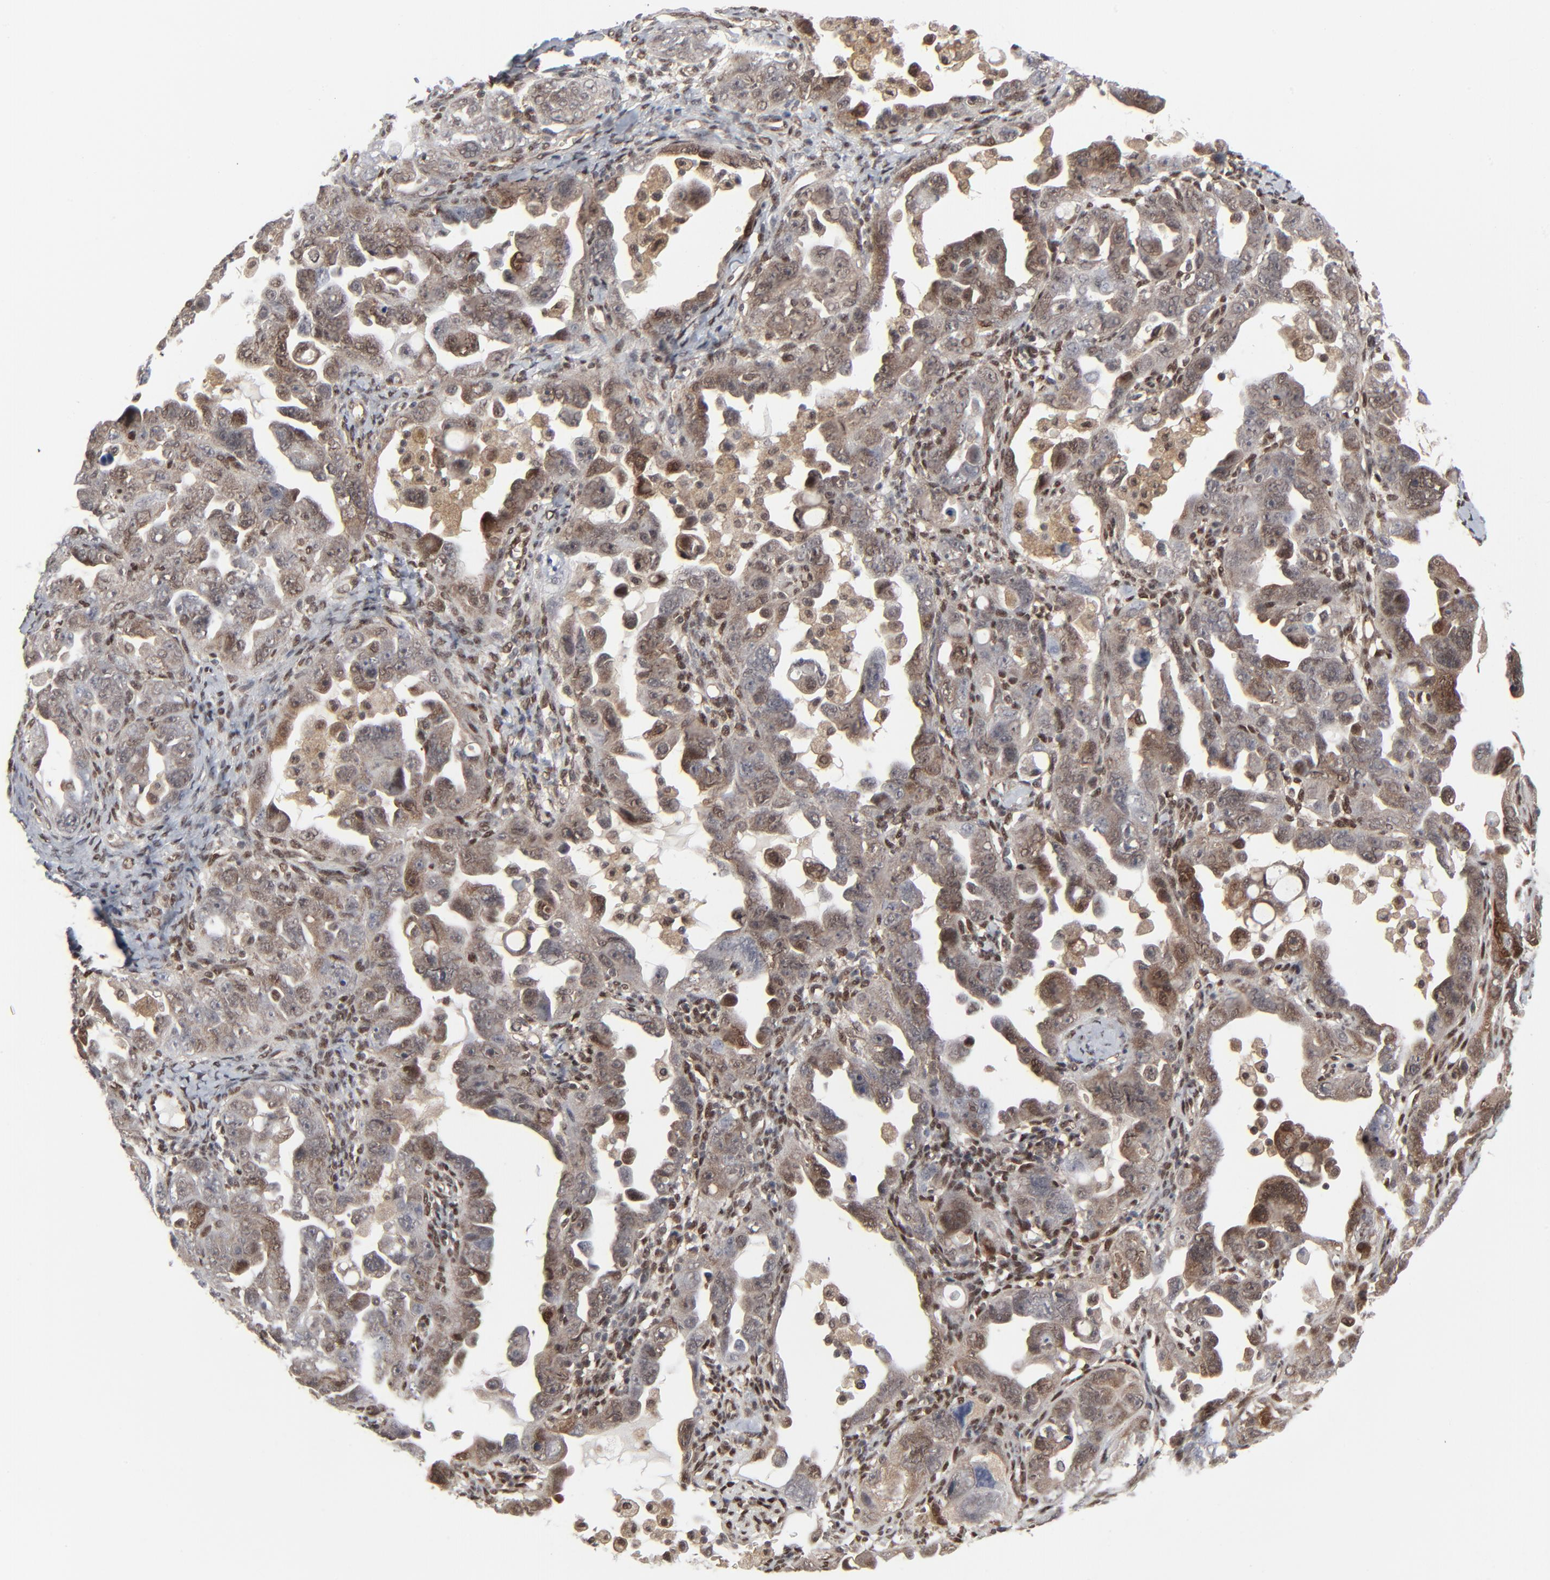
{"staining": {"intensity": "weak", "quantity": "25%-75%", "location": "cytoplasmic/membranous,nuclear"}, "tissue": "ovarian cancer", "cell_type": "Tumor cells", "image_type": "cancer", "snomed": [{"axis": "morphology", "description": "Cystadenocarcinoma, serous, NOS"}, {"axis": "topography", "description": "Ovary"}], "caption": "Brown immunohistochemical staining in human ovarian cancer (serous cystadenocarcinoma) reveals weak cytoplasmic/membranous and nuclear expression in about 25%-75% of tumor cells.", "gene": "AKT1", "patient": {"sex": "female", "age": 66}}